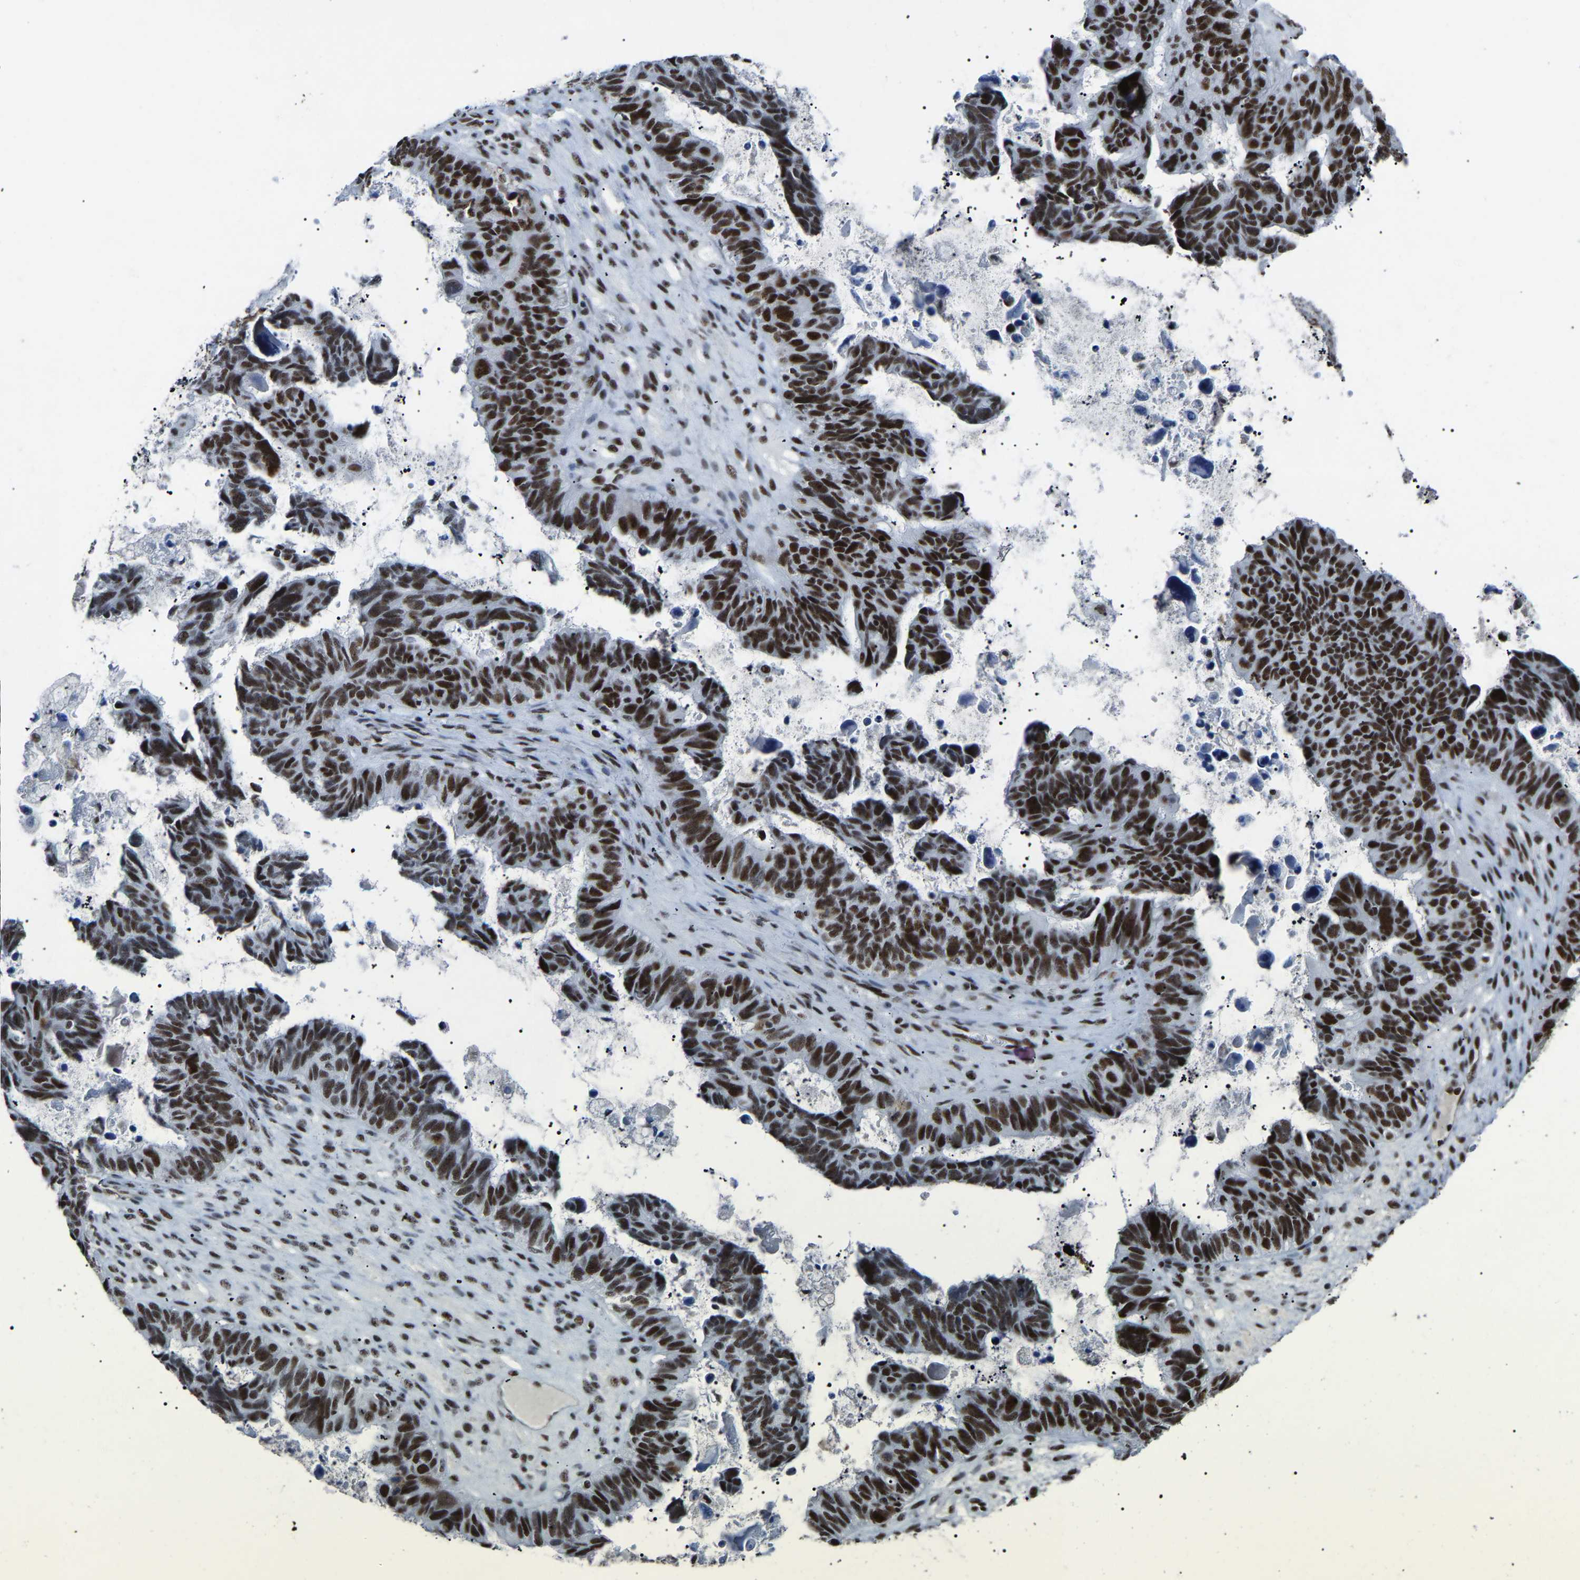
{"staining": {"intensity": "strong", "quantity": ">75%", "location": "nuclear"}, "tissue": "ovarian cancer", "cell_type": "Tumor cells", "image_type": "cancer", "snomed": [{"axis": "morphology", "description": "Cystadenocarcinoma, serous, NOS"}, {"axis": "topography", "description": "Ovary"}], "caption": "Protein staining of ovarian cancer (serous cystadenocarcinoma) tissue displays strong nuclear staining in approximately >75% of tumor cells.", "gene": "DDX5", "patient": {"sex": "female", "age": 79}}